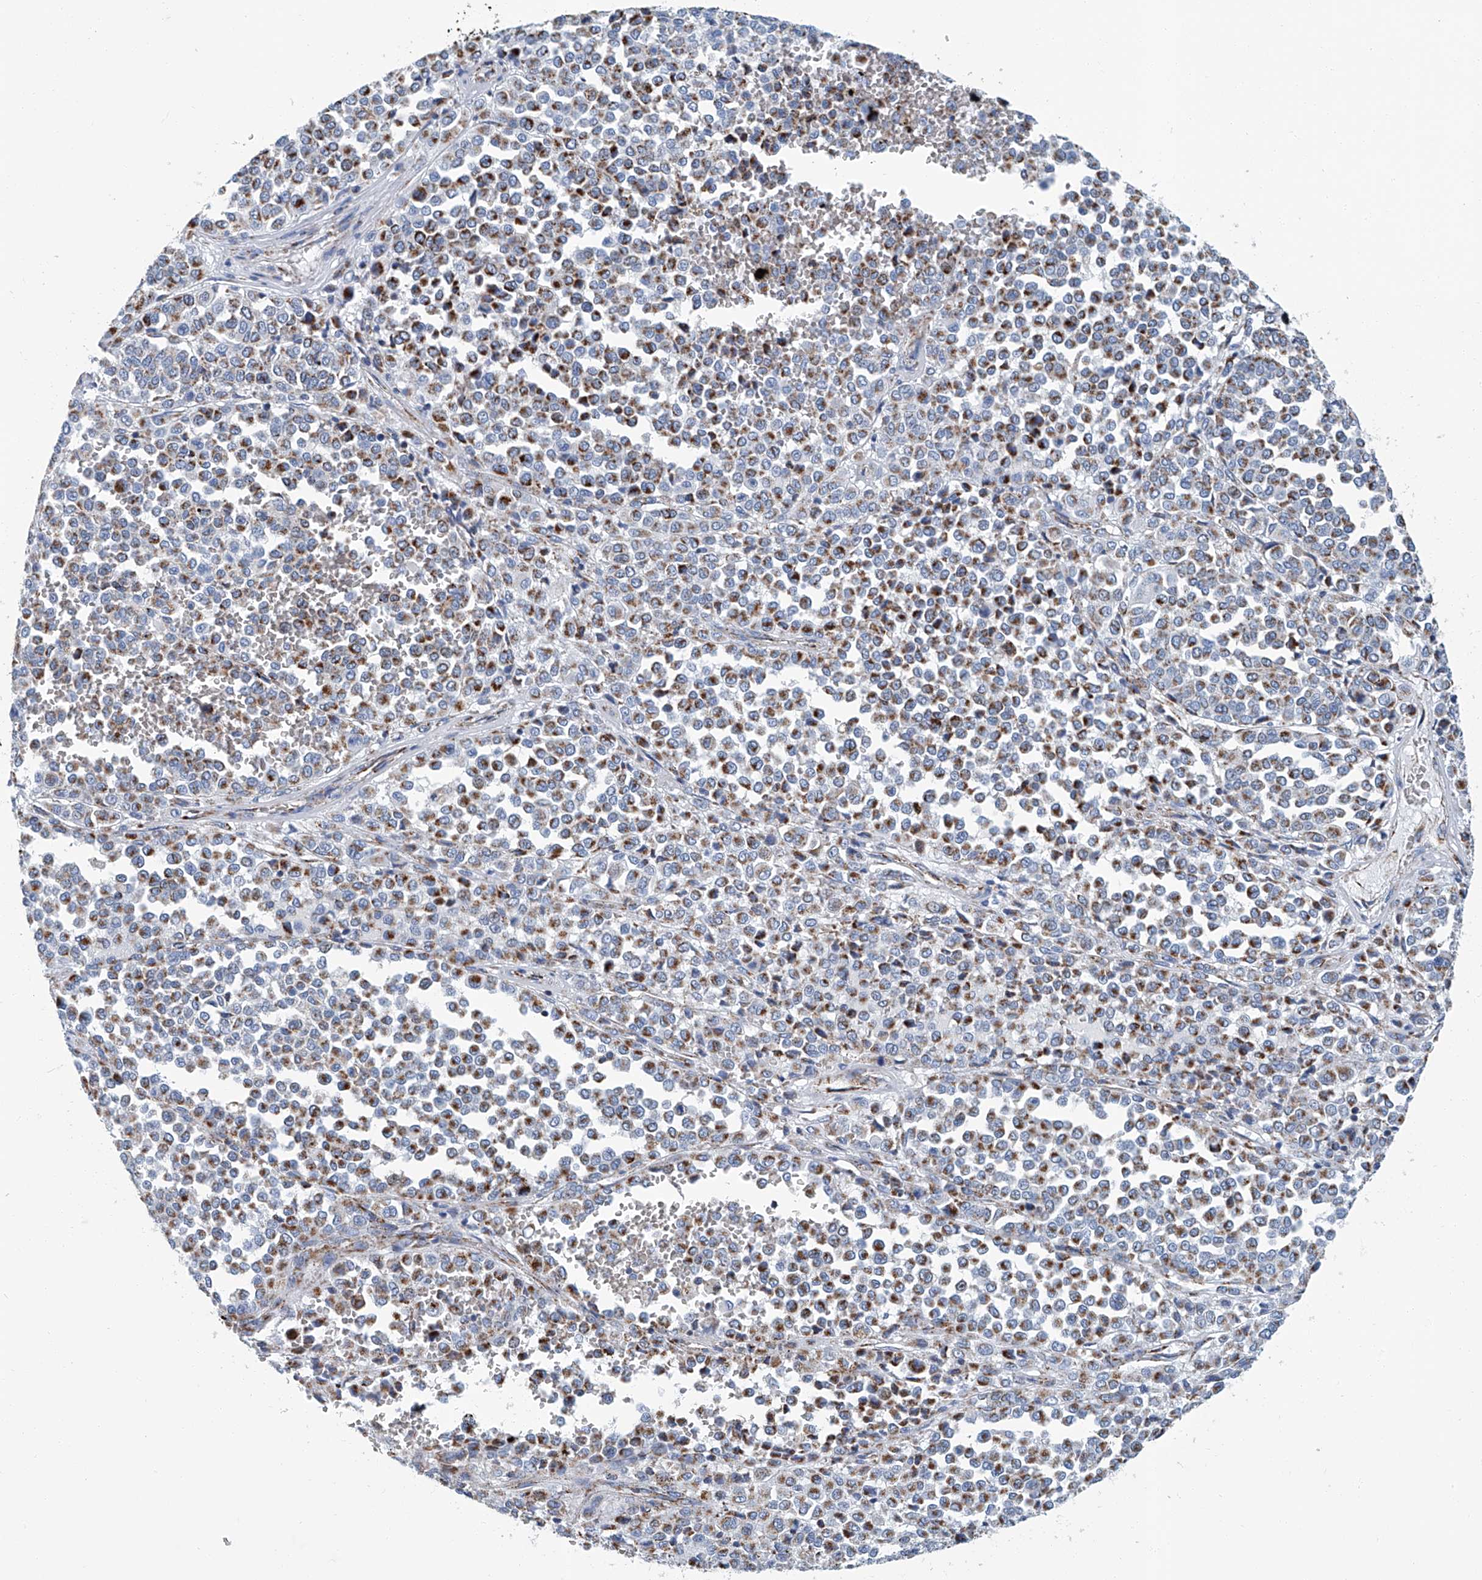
{"staining": {"intensity": "moderate", "quantity": ">75%", "location": "cytoplasmic/membranous"}, "tissue": "melanoma", "cell_type": "Tumor cells", "image_type": "cancer", "snomed": [{"axis": "morphology", "description": "Malignant melanoma, Metastatic site"}, {"axis": "topography", "description": "Pancreas"}], "caption": "A medium amount of moderate cytoplasmic/membranous positivity is present in about >75% of tumor cells in melanoma tissue.", "gene": "MT-ND1", "patient": {"sex": "female", "age": 30}}